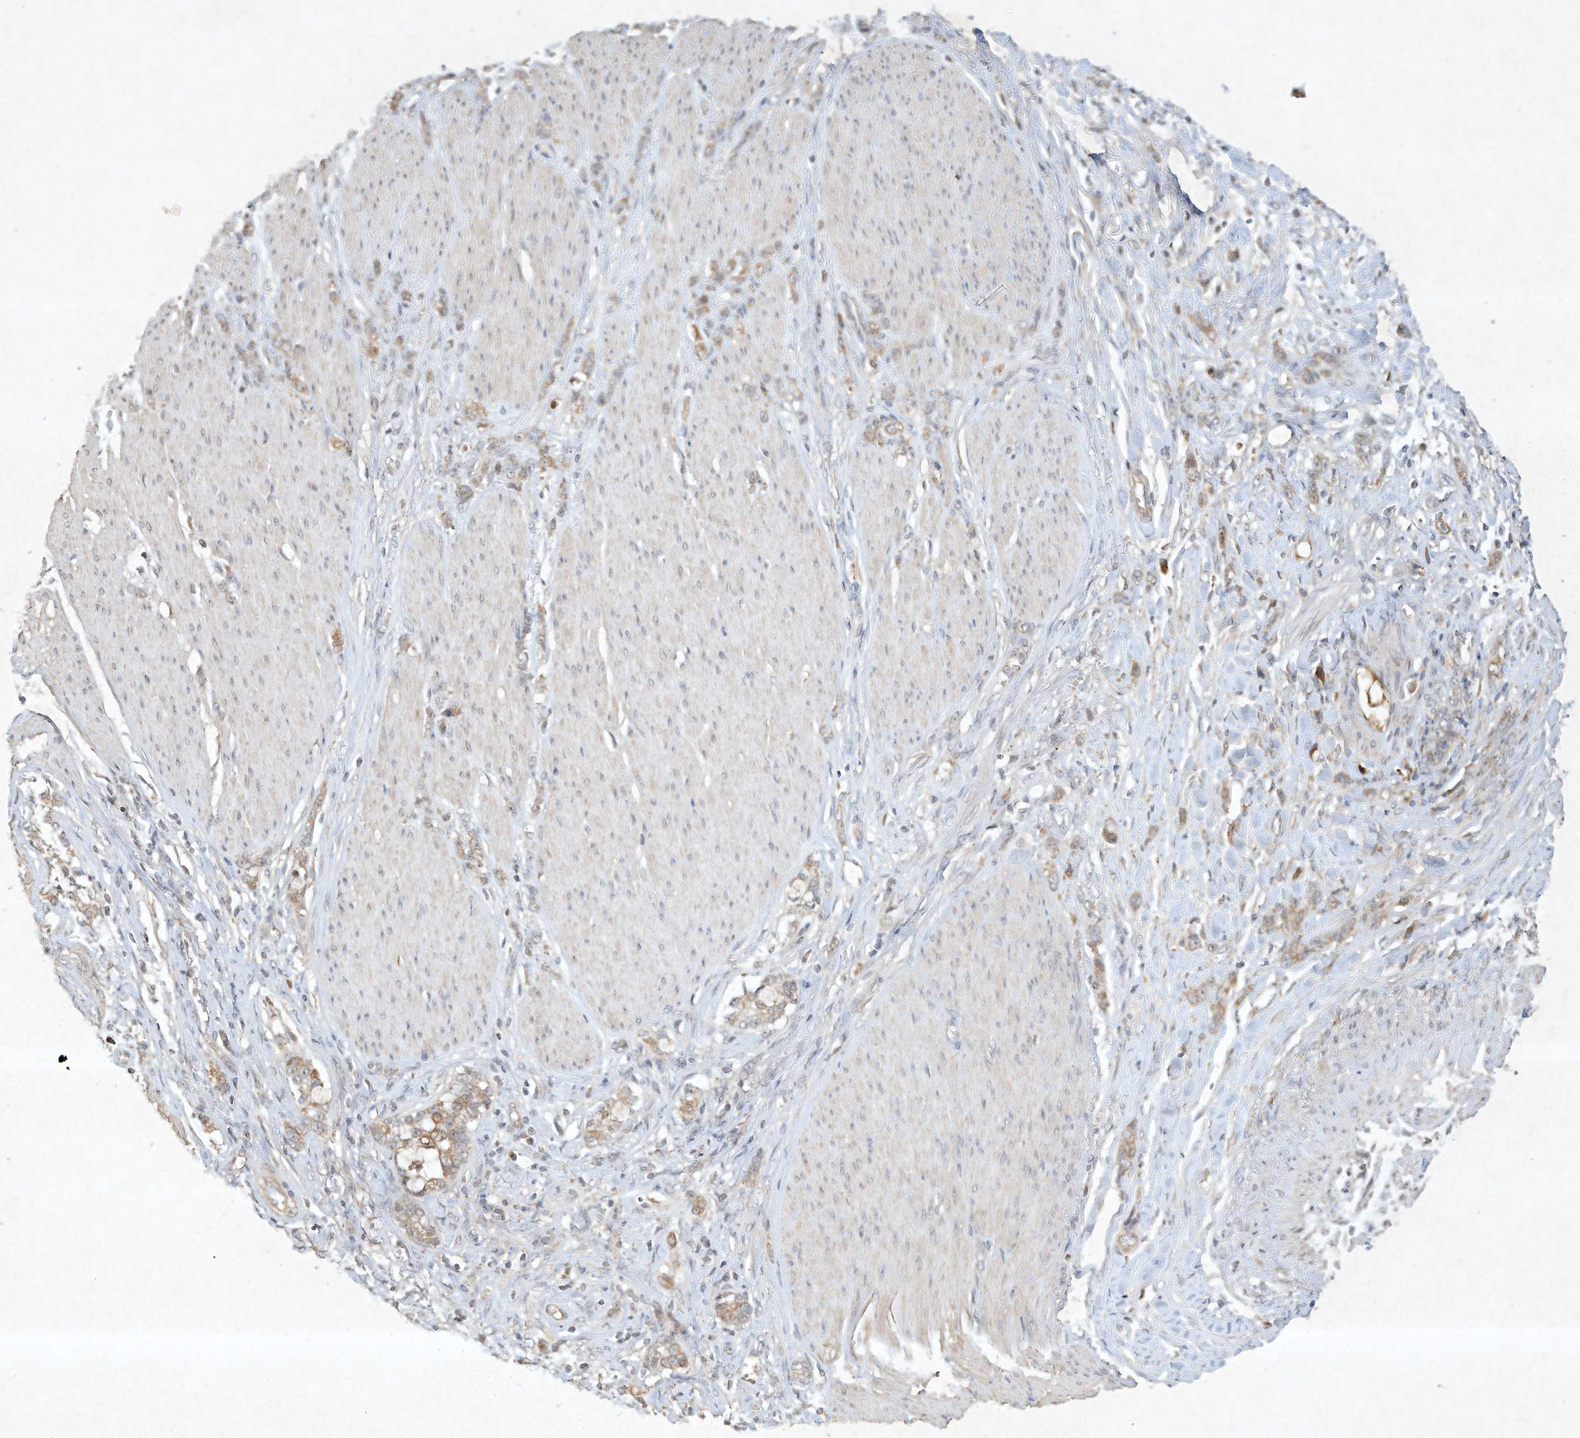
{"staining": {"intensity": "moderate", "quantity": ">75%", "location": "cytoplasmic/membranous"}, "tissue": "stomach cancer", "cell_type": "Tumor cells", "image_type": "cancer", "snomed": [{"axis": "morphology", "description": "Adenocarcinoma, NOS"}, {"axis": "topography", "description": "Stomach, lower"}], "caption": "Protein expression analysis of stomach cancer displays moderate cytoplasmic/membranous expression in about >75% of tumor cells. (IHC, brightfield microscopy, high magnification).", "gene": "BTRC", "patient": {"sex": "male", "age": 88}}